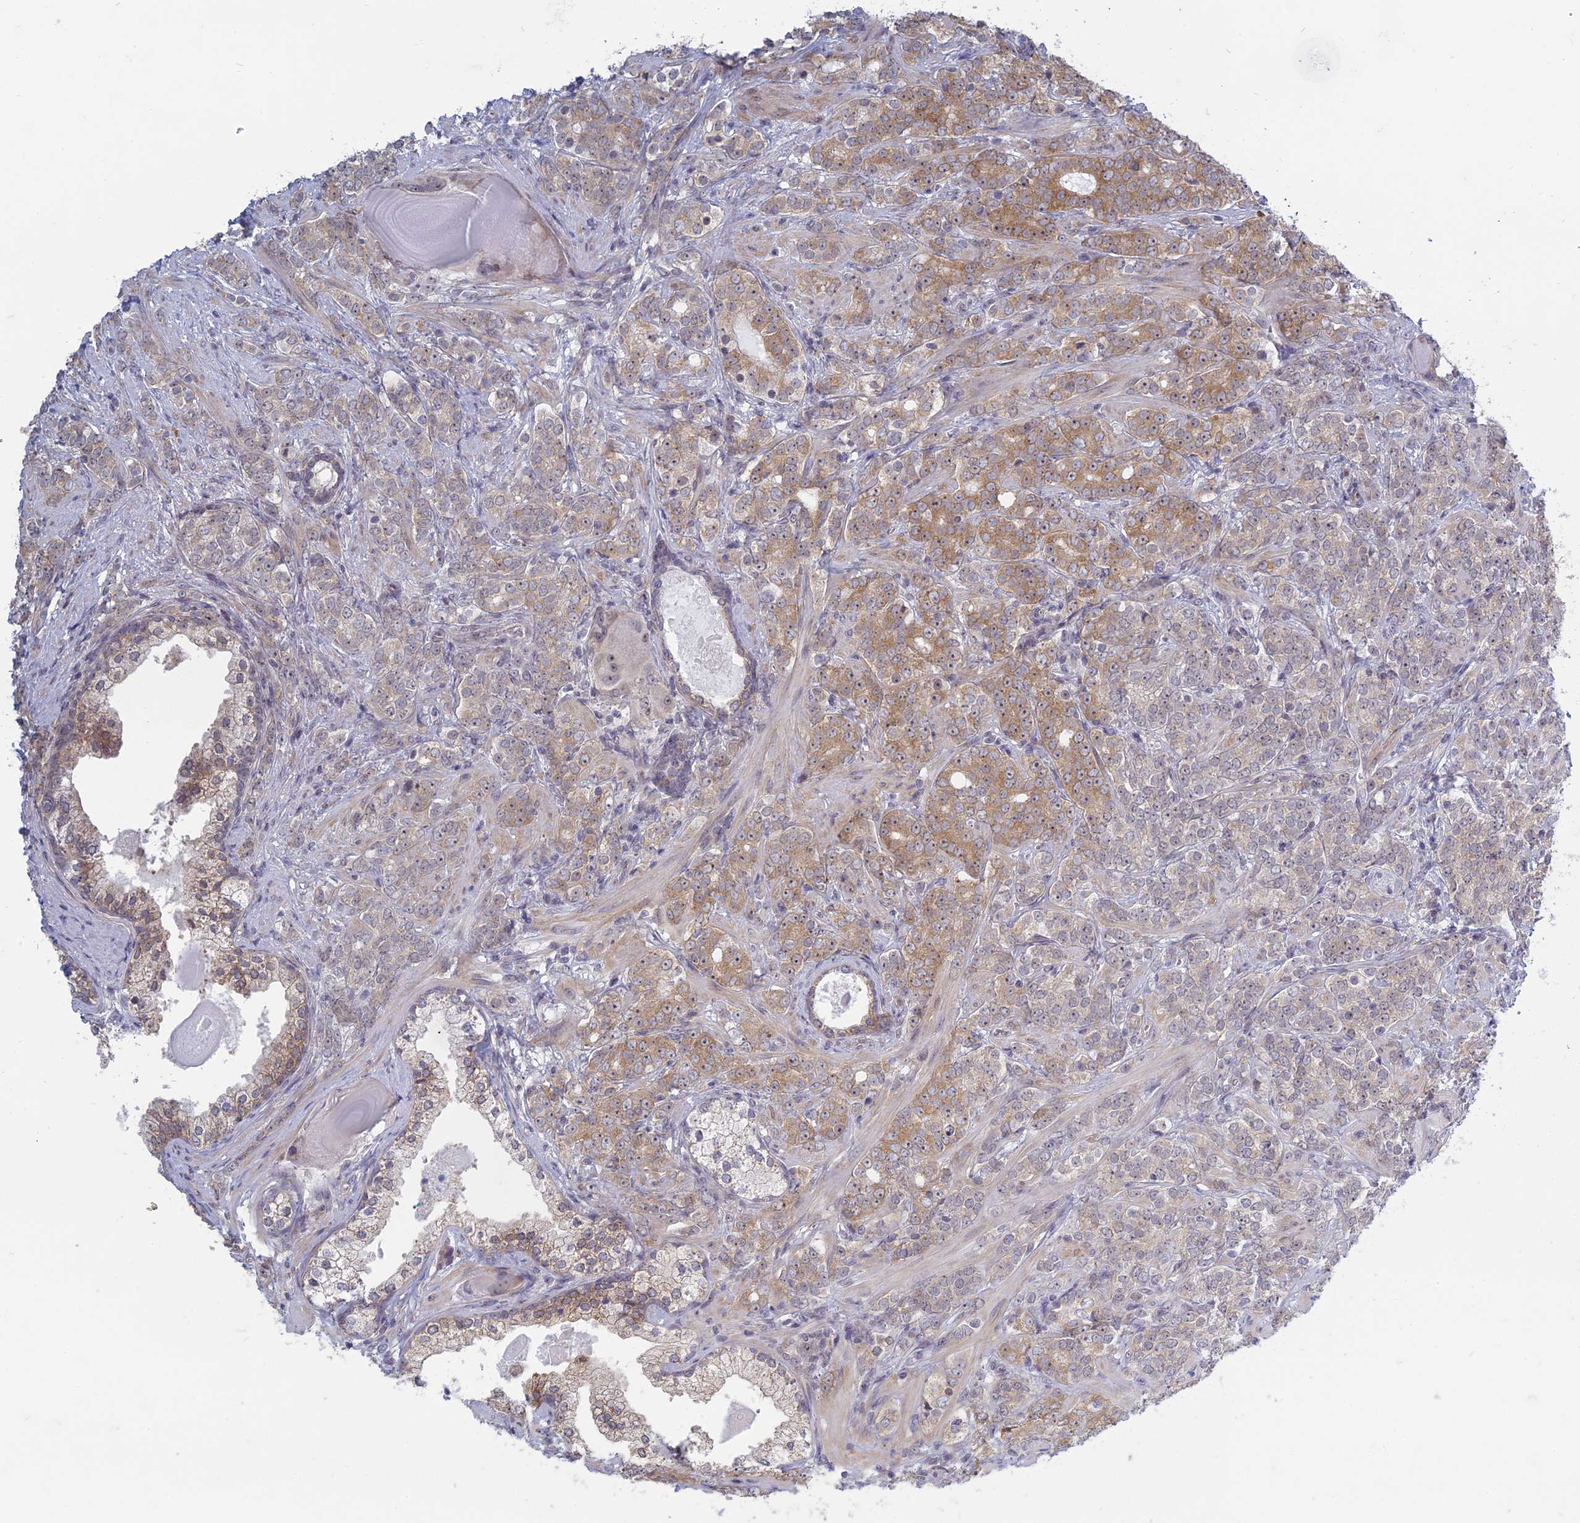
{"staining": {"intensity": "moderate", "quantity": "25%-75%", "location": "cytoplasmic/membranous"}, "tissue": "prostate cancer", "cell_type": "Tumor cells", "image_type": "cancer", "snomed": [{"axis": "morphology", "description": "Adenocarcinoma, High grade"}, {"axis": "topography", "description": "Prostate"}], "caption": "An immunohistochemistry (IHC) photomicrograph of neoplastic tissue is shown. Protein staining in brown shows moderate cytoplasmic/membranous positivity in prostate cancer (high-grade adenocarcinoma) within tumor cells.", "gene": "RPS19BP1", "patient": {"sex": "male", "age": 64}}